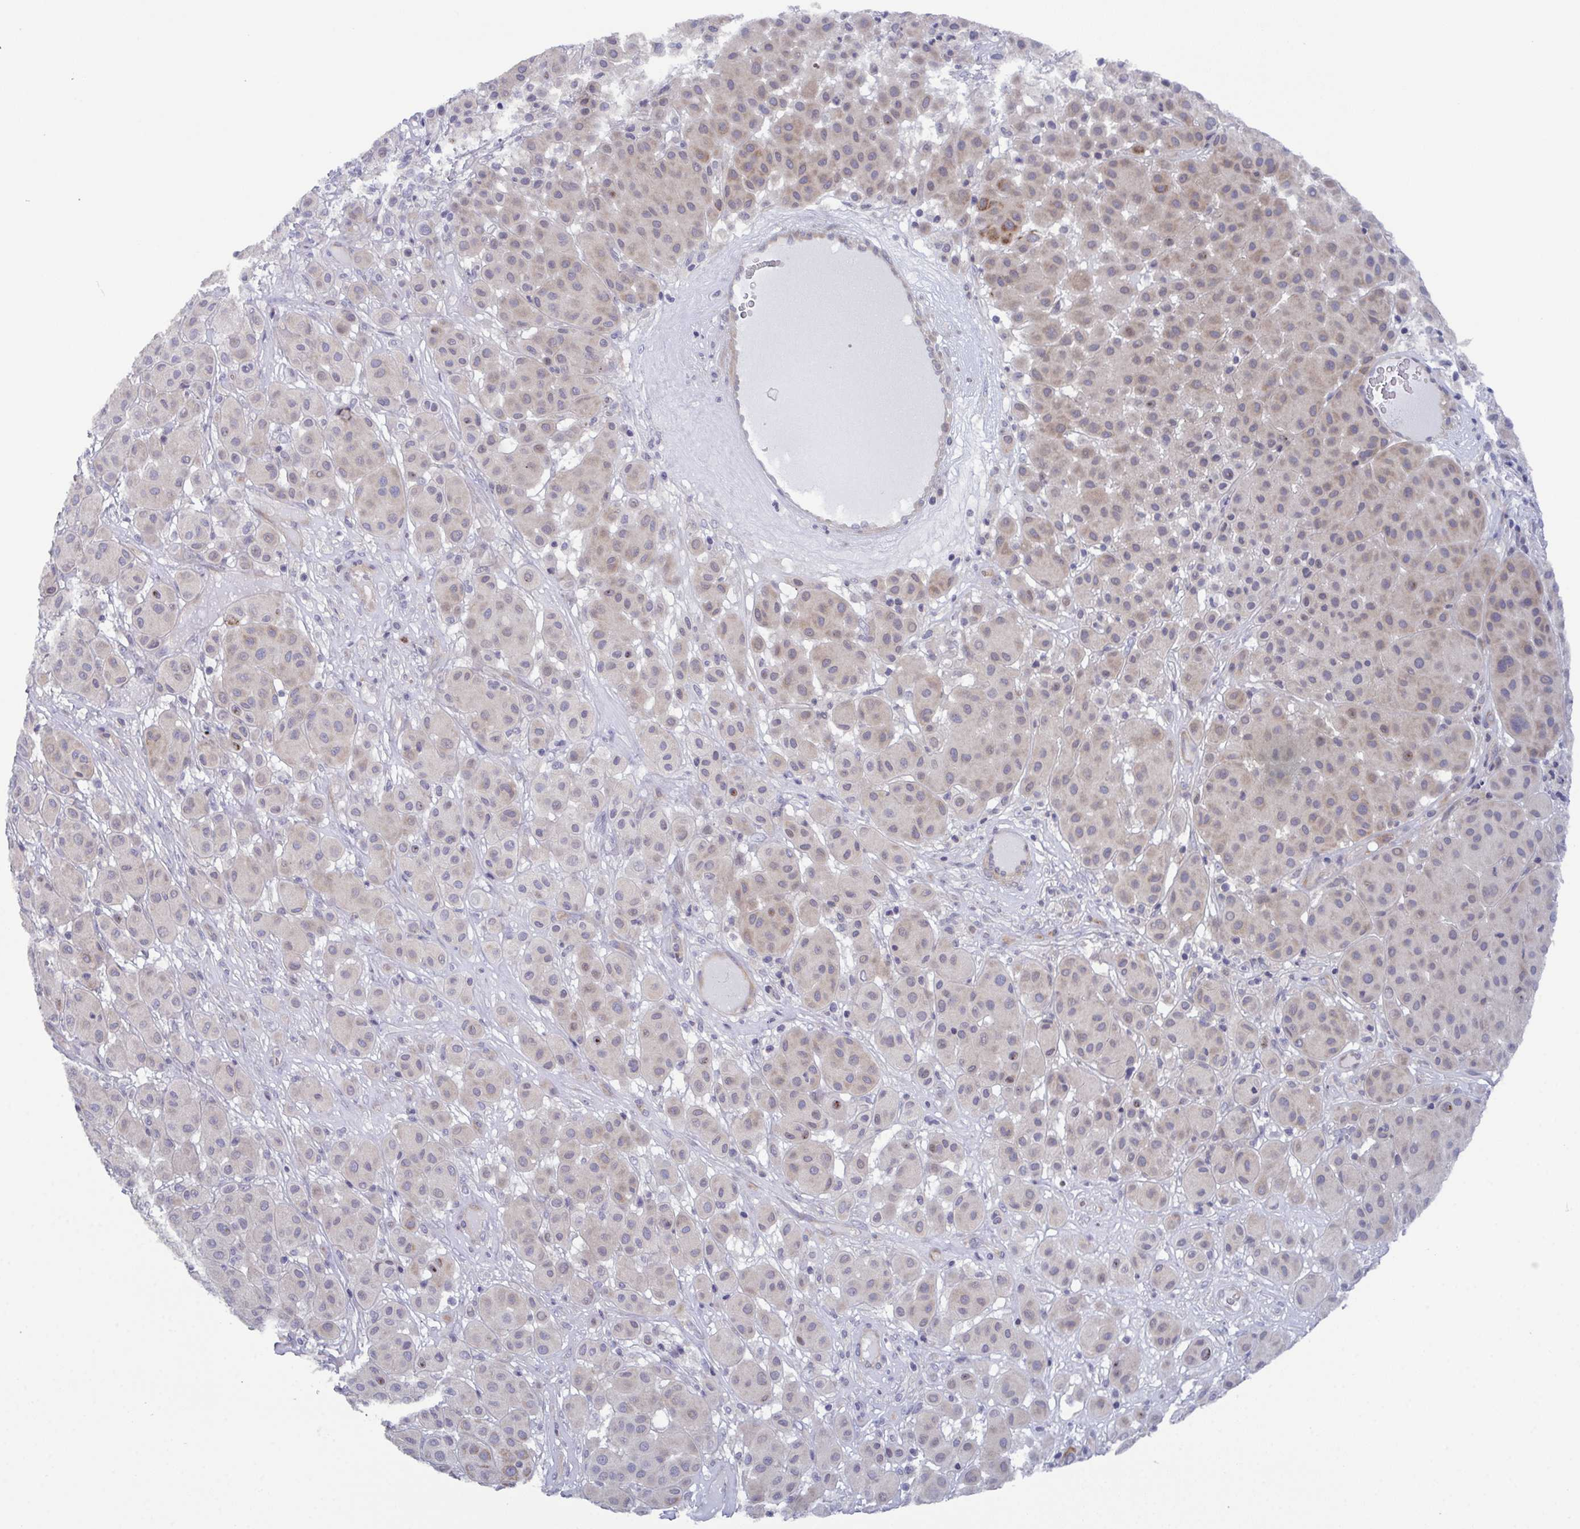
{"staining": {"intensity": "weak", "quantity": "25%-75%", "location": "cytoplasmic/membranous"}, "tissue": "melanoma", "cell_type": "Tumor cells", "image_type": "cancer", "snomed": [{"axis": "morphology", "description": "Malignant melanoma, Metastatic site"}, {"axis": "topography", "description": "Smooth muscle"}], "caption": "An IHC micrograph of tumor tissue is shown. Protein staining in brown labels weak cytoplasmic/membranous positivity in melanoma within tumor cells. The staining was performed using DAB (3,3'-diaminobenzidine), with brown indicating positive protein expression. Nuclei are stained blue with hematoxylin.", "gene": "GLDC", "patient": {"sex": "male", "age": 41}}